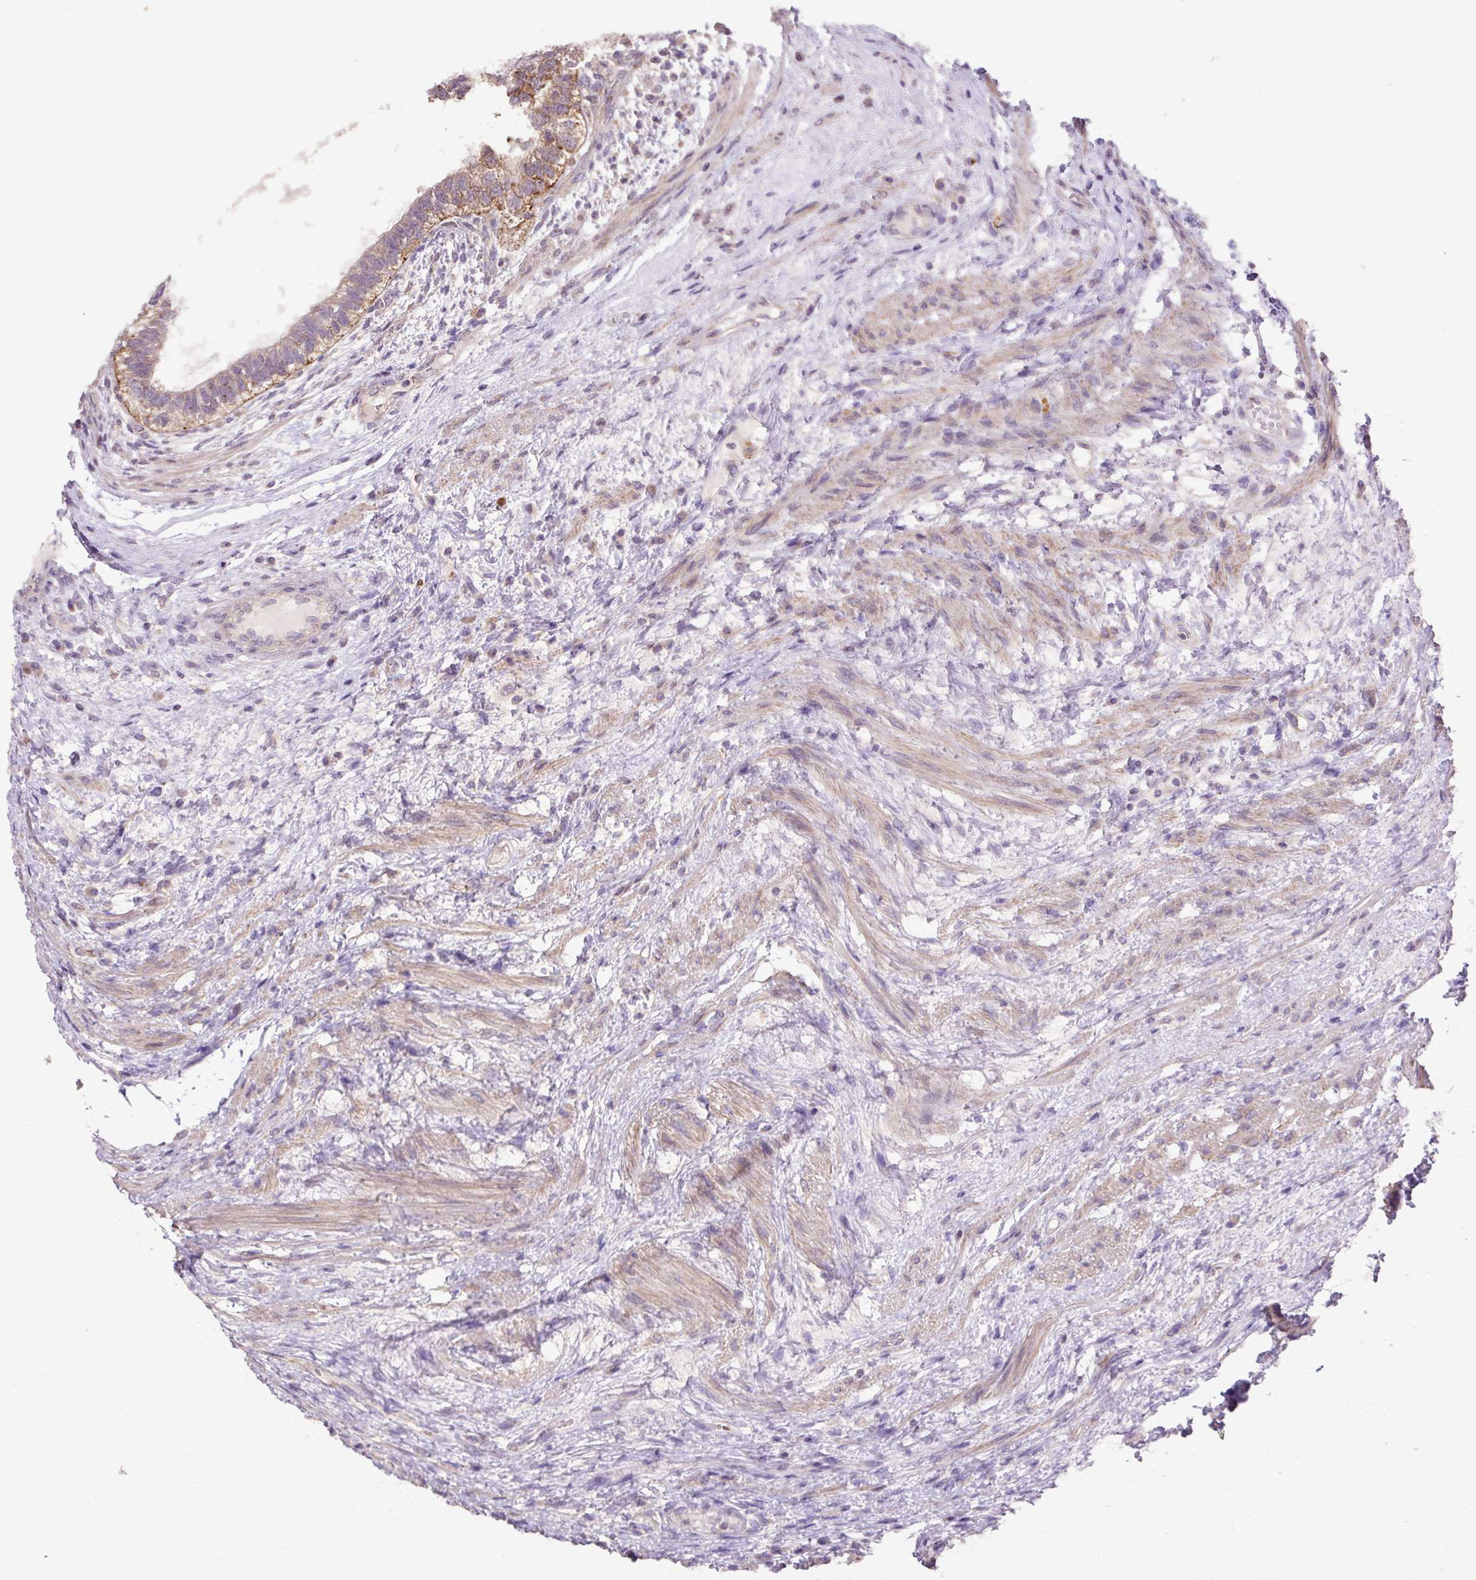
{"staining": {"intensity": "moderate", "quantity": "<25%", "location": "cytoplasmic/membranous"}, "tissue": "testis cancer", "cell_type": "Tumor cells", "image_type": "cancer", "snomed": [{"axis": "morphology", "description": "Carcinoma, Embryonal, NOS"}, {"axis": "topography", "description": "Testis"}], "caption": "Testis cancer (embryonal carcinoma) was stained to show a protein in brown. There is low levels of moderate cytoplasmic/membranous positivity in about <25% of tumor cells. (DAB IHC with brightfield microscopy, high magnification).", "gene": "ABR", "patient": {"sex": "male", "age": 26}}